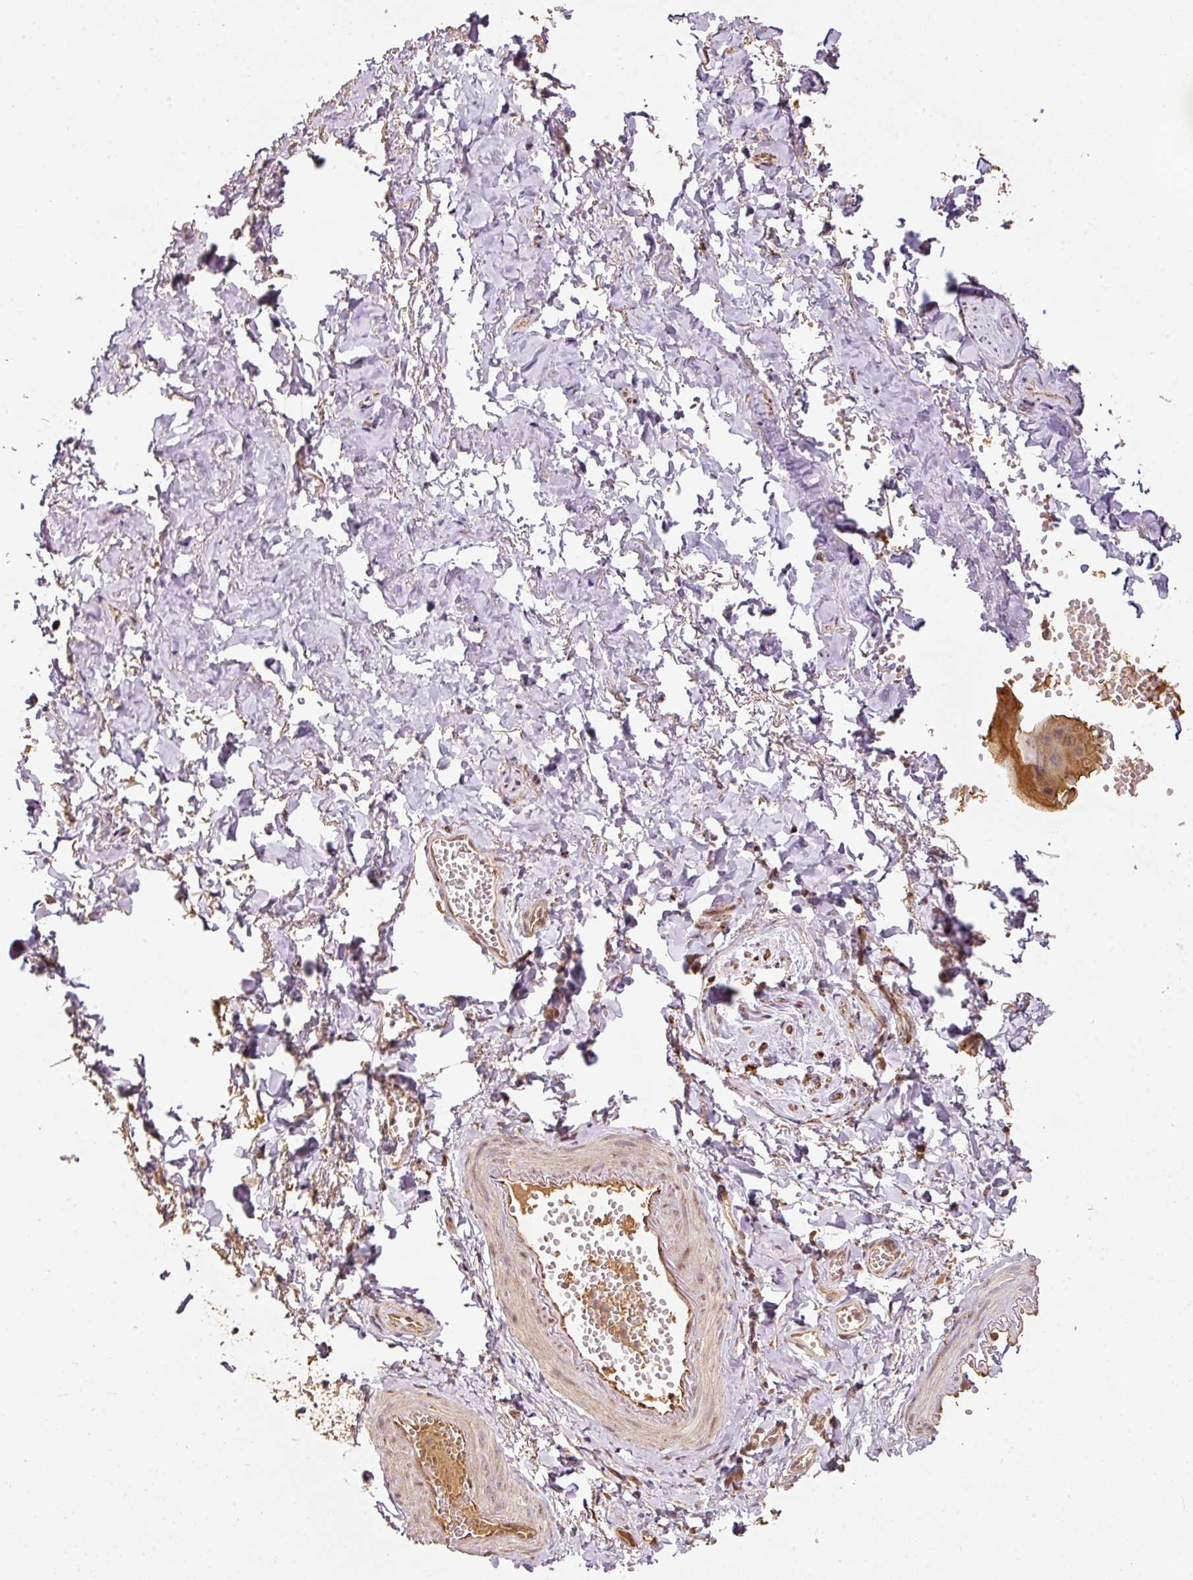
{"staining": {"intensity": "moderate", "quantity": ">75%", "location": "cytoplasmic/membranous"}, "tissue": "adipose tissue", "cell_type": "Adipocytes", "image_type": "normal", "snomed": [{"axis": "morphology", "description": "Normal tissue, NOS"}, {"axis": "topography", "description": "Vulva"}, {"axis": "topography", "description": "Vagina"}, {"axis": "topography", "description": "Peripheral nerve tissue"}], "caption": "High-power microscopy captured an immunohistochemistry image of benign adipose tissue, revealing moderate cytoplasmic/membranous positivity in about >75% of adipocytes. Using DAB (3,3'-diaminobenzidine) (brown) and hematoxylin (blue) stains, captured at high magnification using brightfield microscopy.", "gene": "FUT8", "patient": {"sex": "female", "age": 66}}